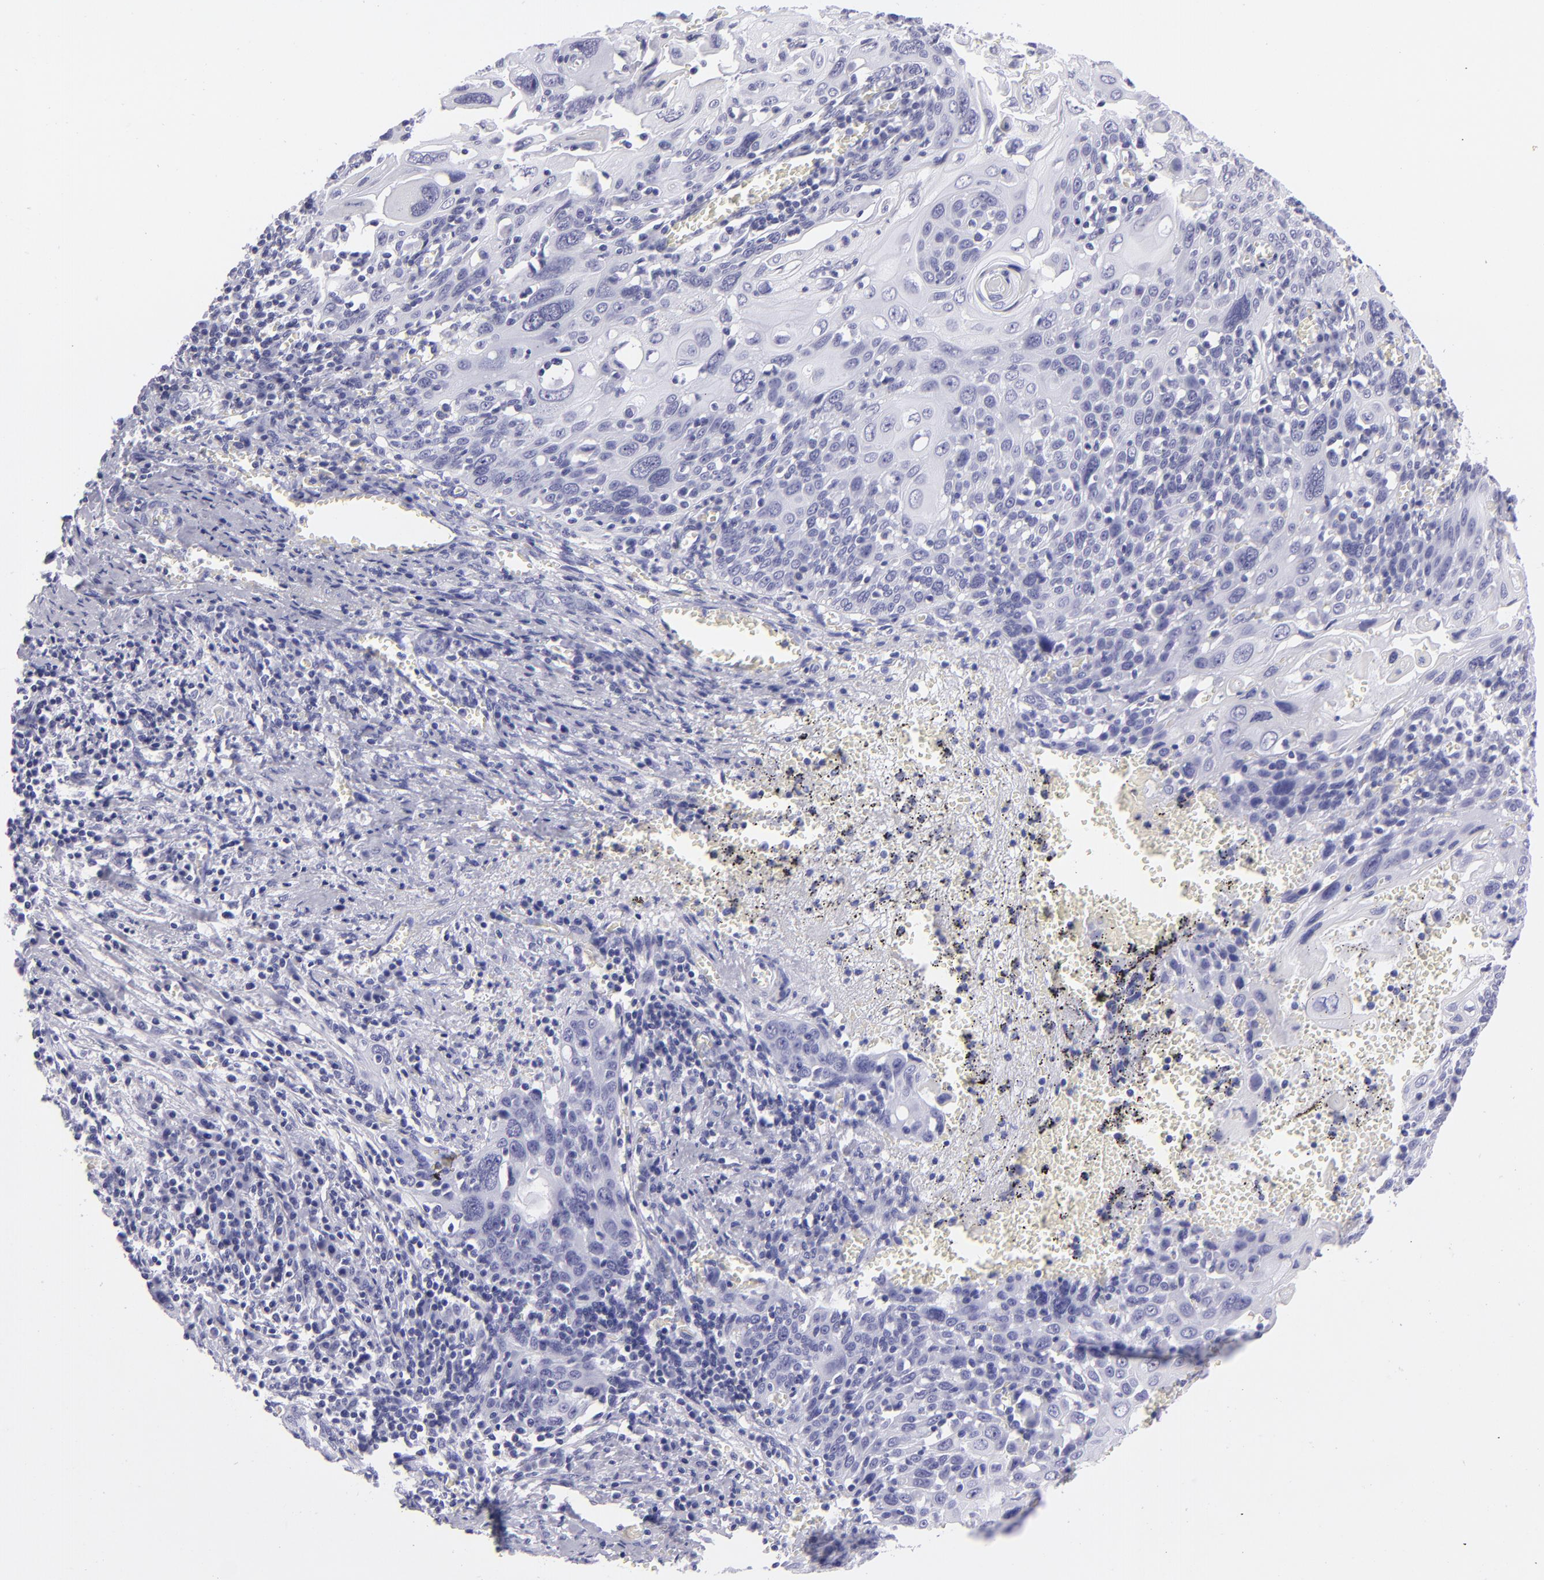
{"staining": {"intensity": "negative", "quantity": "none", "location": "none"}, "tissue": "cervical cancer", "cell_type": "Tumor cells", "image_type": "cancer", "snomed": [{"axis": "morphology", "description": "Squamous cell carcinoma, NOS"}, {"axis": "topography", "description": "Cervix"}], "caption": "DAB (3,3'-diaminobenzidine) immunohistochemical staining of human cervical squamous cell carcinoma exhibits no significant expression in tumor cells.", "gene": "PVALB", "patient": {"sex": "female", "age": 54}}